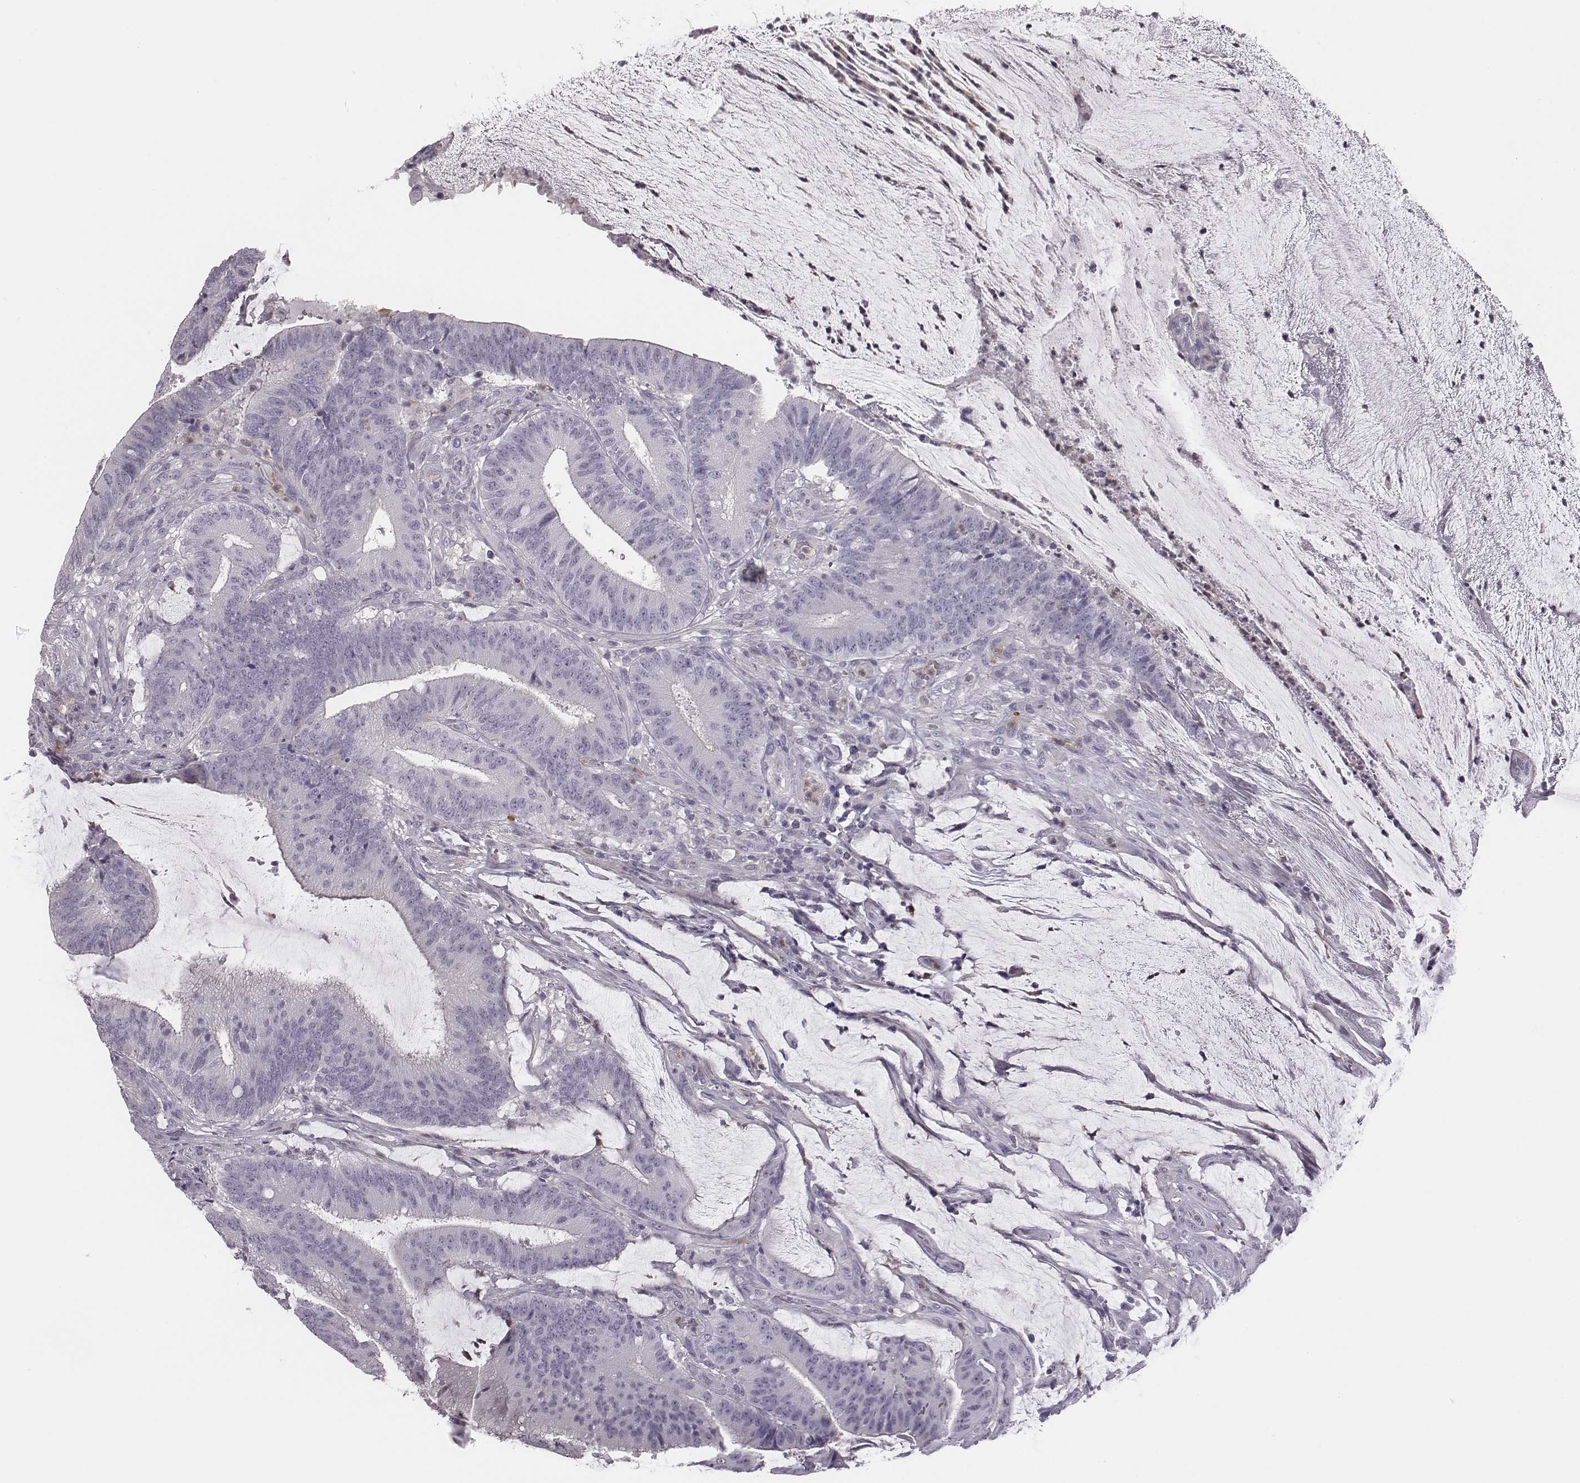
{"staining": {"intensity": "negative", "quantity": "none", "location": "none"}, "tissue": "colorectal cancer", "cell_type": "Tumor cells", "image_type": "cancer", "snomed": [{"axis": "morphology", "description": "Adenocarcinoma, NOS"}, {"axis": "topography", "description": "Colon"}], "caption": "Tumor cells show no significant positivity in colorectal cancer (adenocarcinoma).", "gene": "ADAM7", "patient": {"sex": "female", "age": 43}}